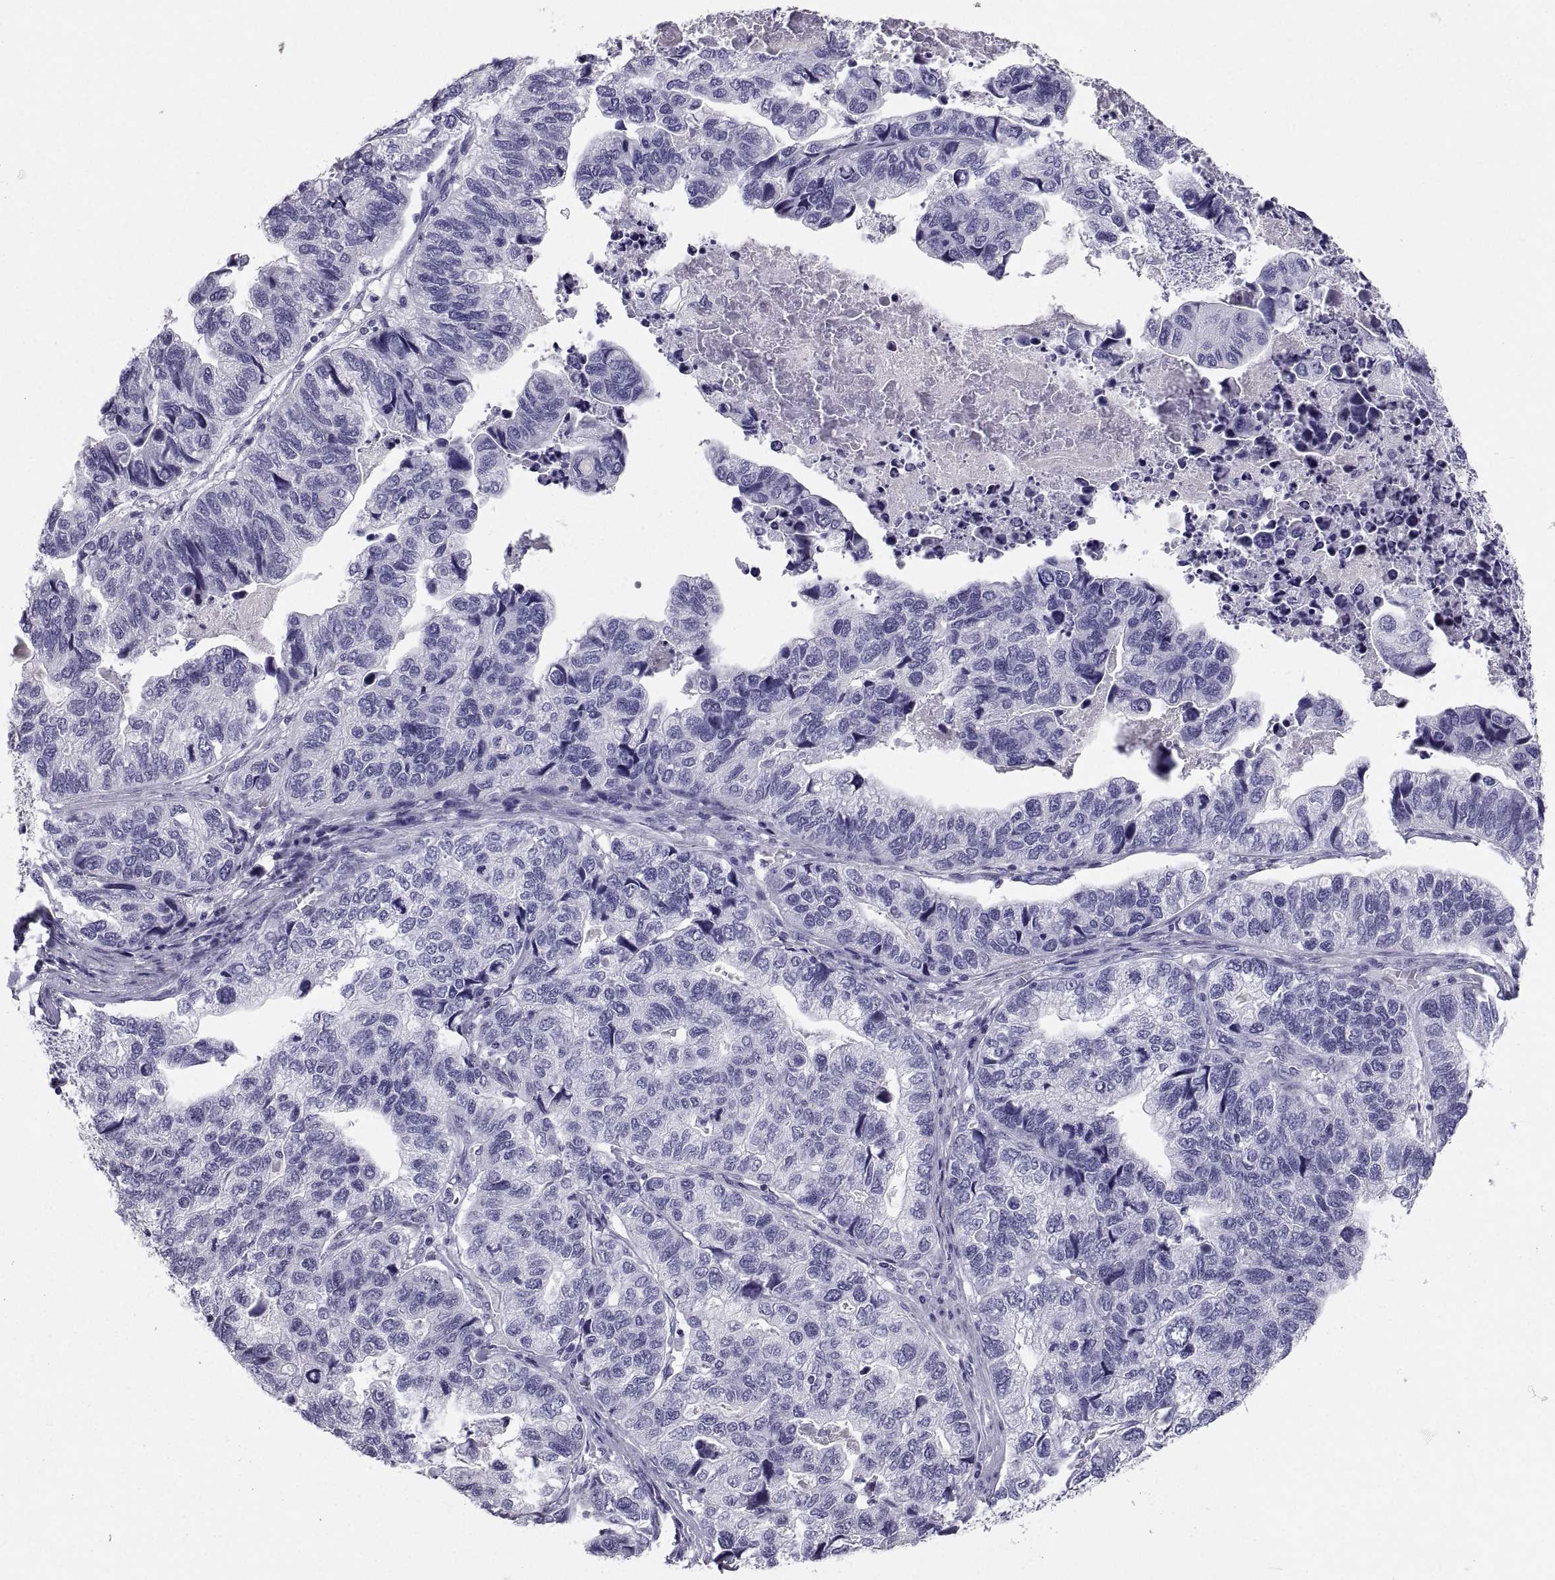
{"staining": {"intensity": "negative", "quantity": "none", "location": "none"}, "tissue": "stomach cancer", "cell_type": "Tumor cells", "image_type": "cancer", "snomed": [{"axis": "morphology", "description": "Adenocarcinoma, NOS"}, {"axis": "topography", "description": "Stomach, upper"}], "caption": "IHC micrograph of stomach adenocarcinoma stained for a protein (brown), which reveals no positivity in tumor cells. The staining is performed using DAB brown chromogen with nuclei counter-stained in using hematoxylin.", "gene": "PCSK1N", "patient": {"sex": "female", "age": 67}}